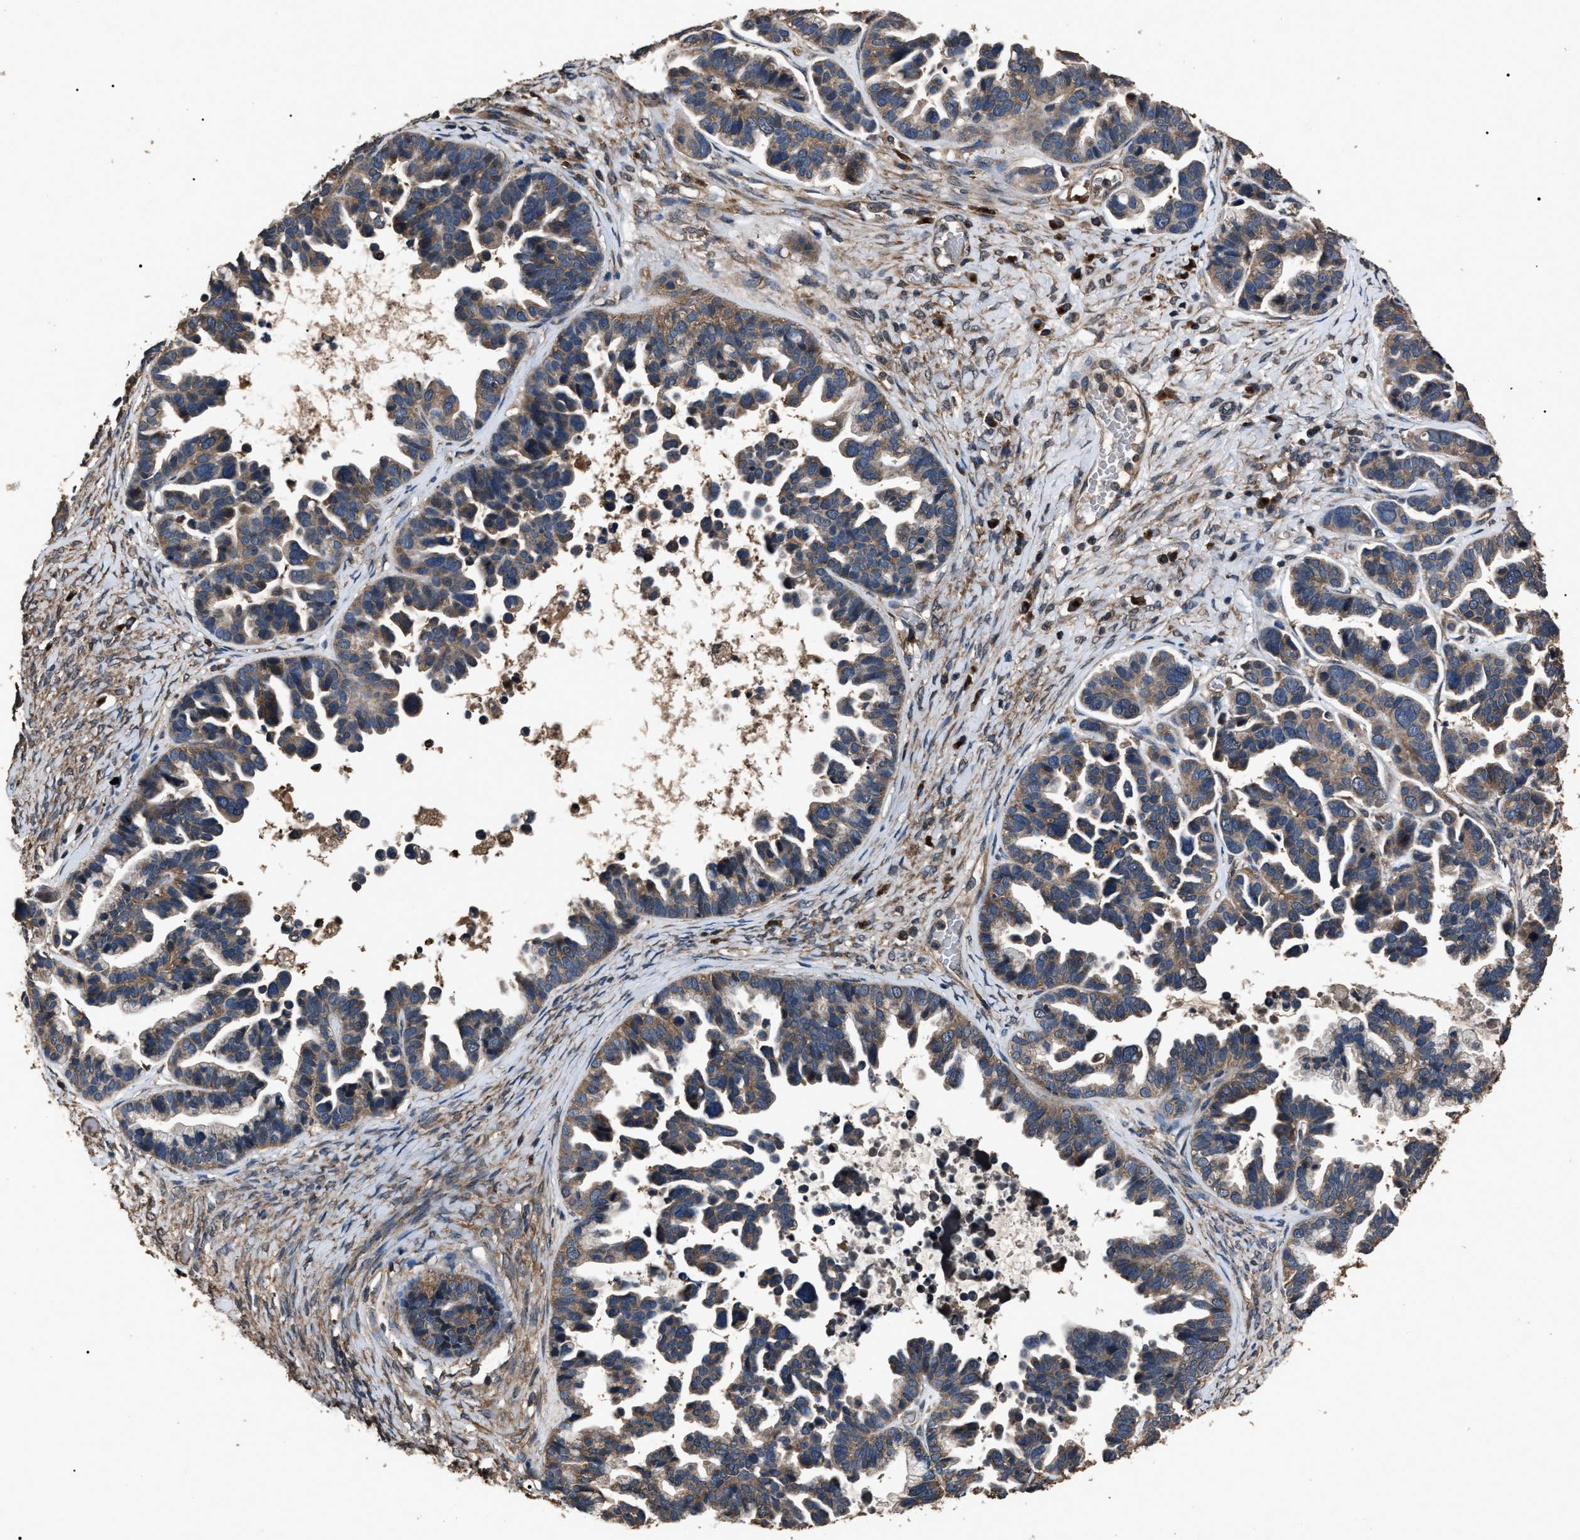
{"staining": {"intensity": "weak", "quantity": ">75%", "location": "cytoplasmic/membranous"}, "tissue": "ovarian cancer", "cell_type": "Tumor cells", "image_type": "cancer", "snomed": [{"axis": "morphology", "description": "Cystadenocarcinoma, serous, NOS"}, {"axis": "topography", "description": "Ovary"}], "caption": "Ovarian cancer tissue displays weak cytoplasmic/membranous staining in approximately >75% of tumor cells, visualized by immunohistochemistry. (DAB IHC, brown staining for protein, blue staining for nuclei).", "gene": "RNF216", "patient": {"sex": "female", "age": 56}}